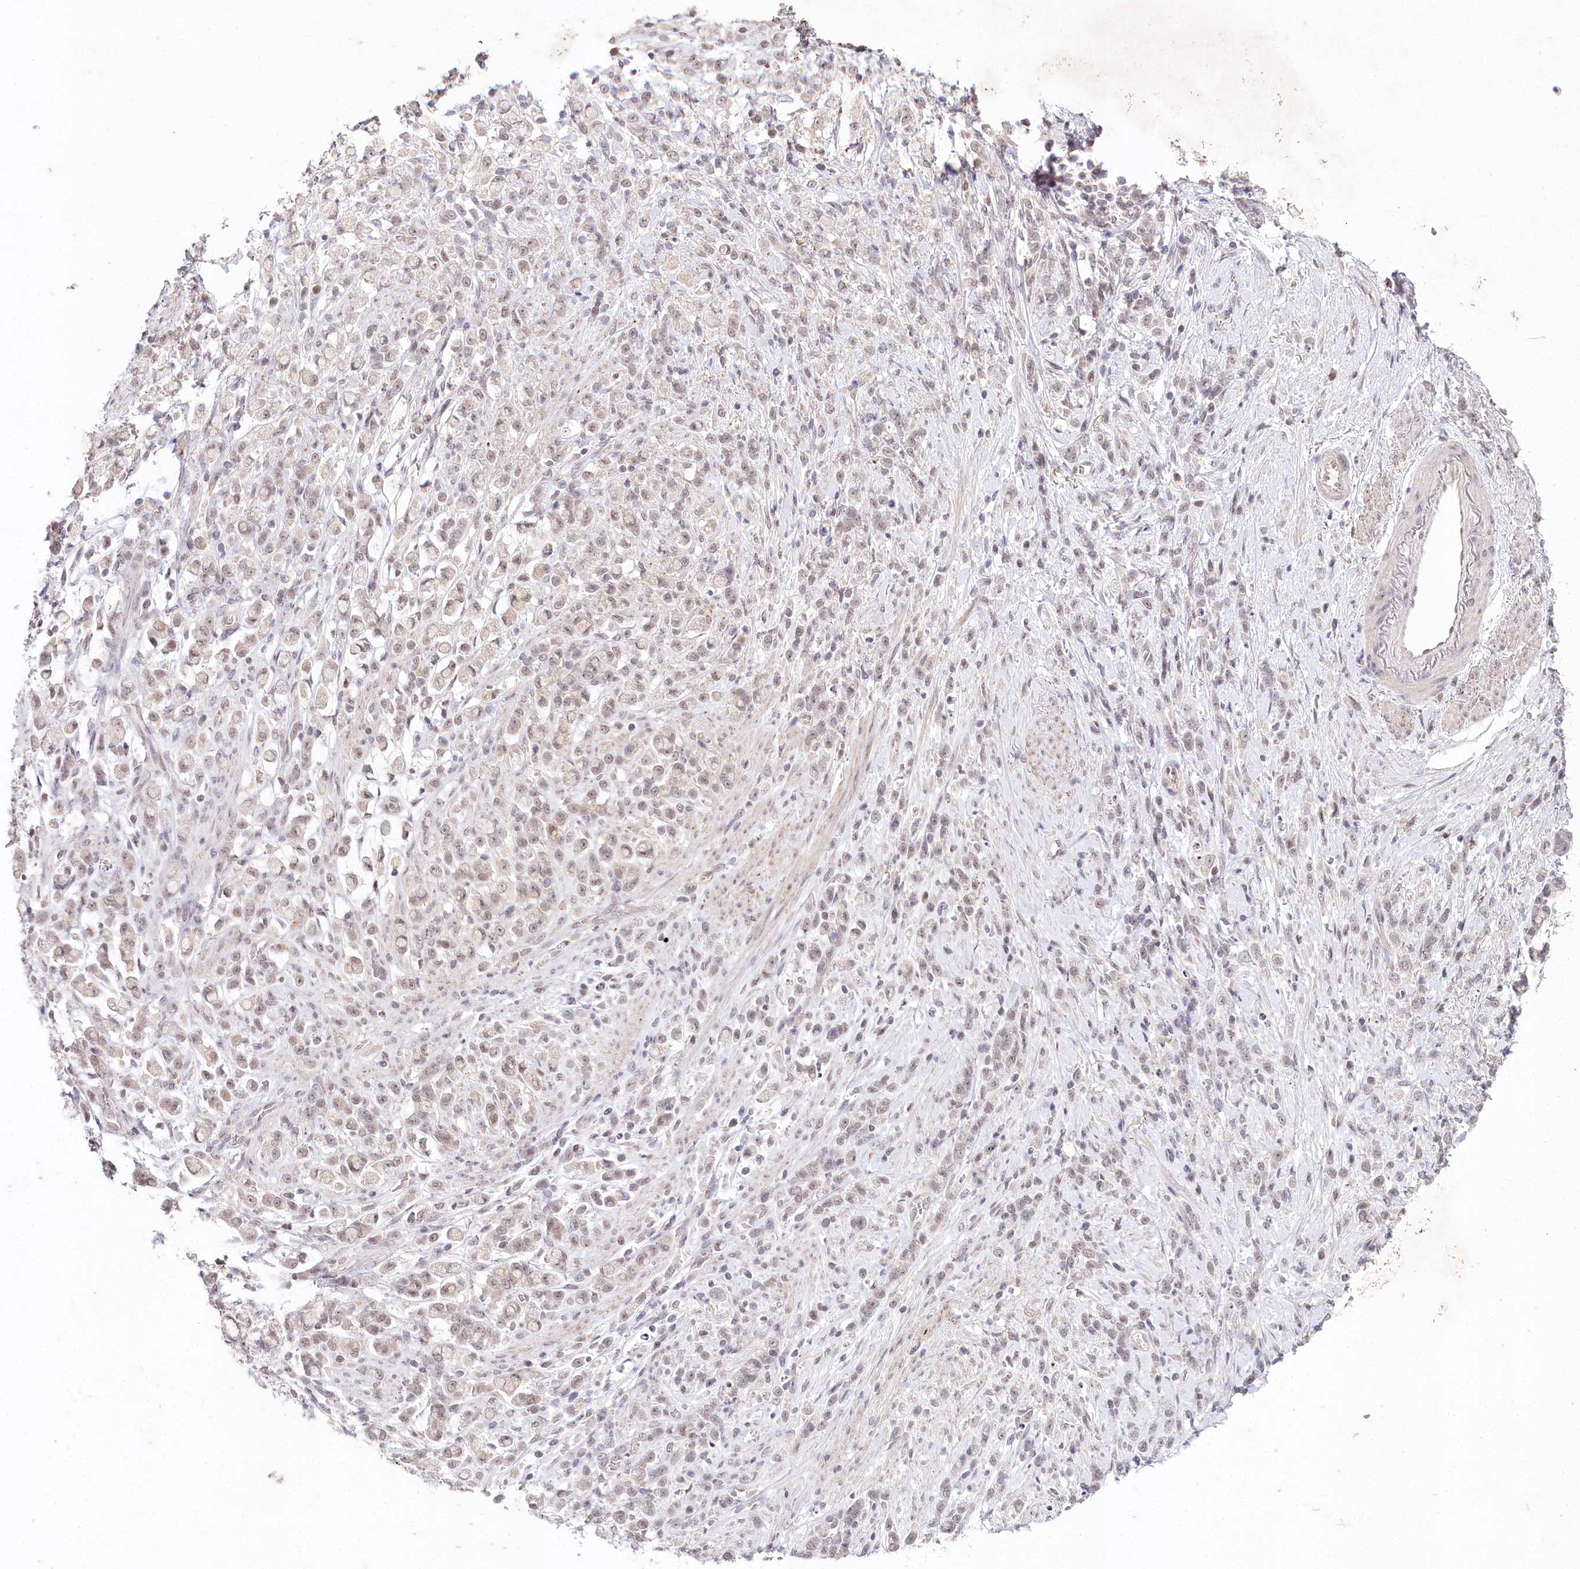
{"staining": {"intensity": "weak", "quantity": "25%-75%", "location": "nuclear"}, "tissue": "stomach cancer", "cell_type": "Tumor cells", "image_type": "cancer", "snomed": [{"axis": "morphology", "description": "Adenocarcinoma, NOS"}, {"axis": "topography", "description": "Stomach"}], "caption": "Weak nuclear expression is present in approximately 25%-75% of tumor cells in stomach cancer (adenocarcinoma).", "gene": "AMTN", "patient": {"sex": "female", "age": 60}}